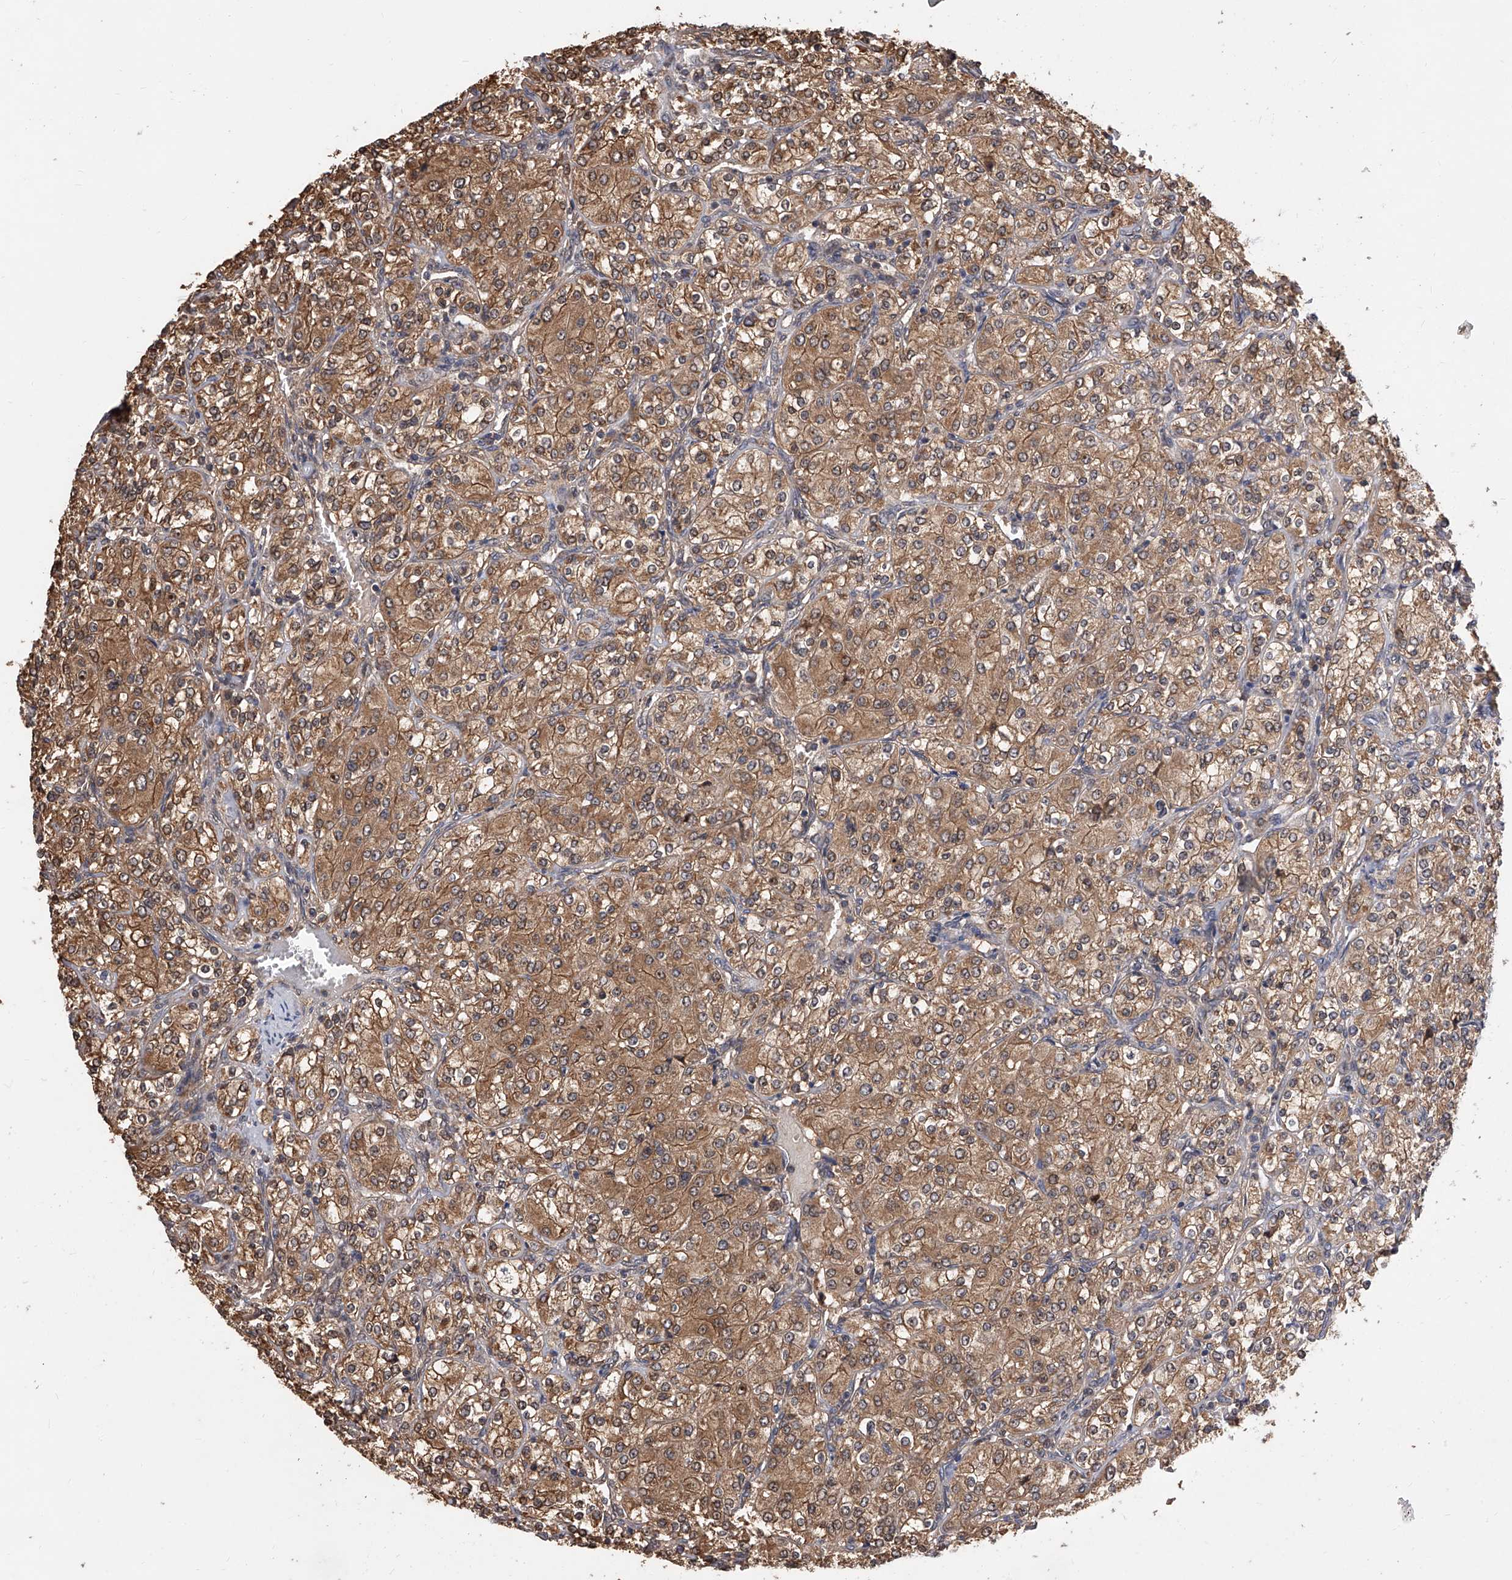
{"staining": {"intensity": "moderate", "quantity": ">75%", "location": "cytoplasmic/membranous"}, "tissue": "renal cancer", "cell_type": "Tumor cells", "image_type": "cancer", "snomed": [{"axis": "morphology", "description": "Adenocarcinoma, NOS"}, {"axis": "topography", "description": "Kidney"}], "caption": "Renal cancer was stained to show a protein in brown. There is medium levels of moderate cytoplasmic/membranous positivity in about >75% of tumor cells.", "gene": "GMDS", "patient": {"sex": "male", "age": 77}}